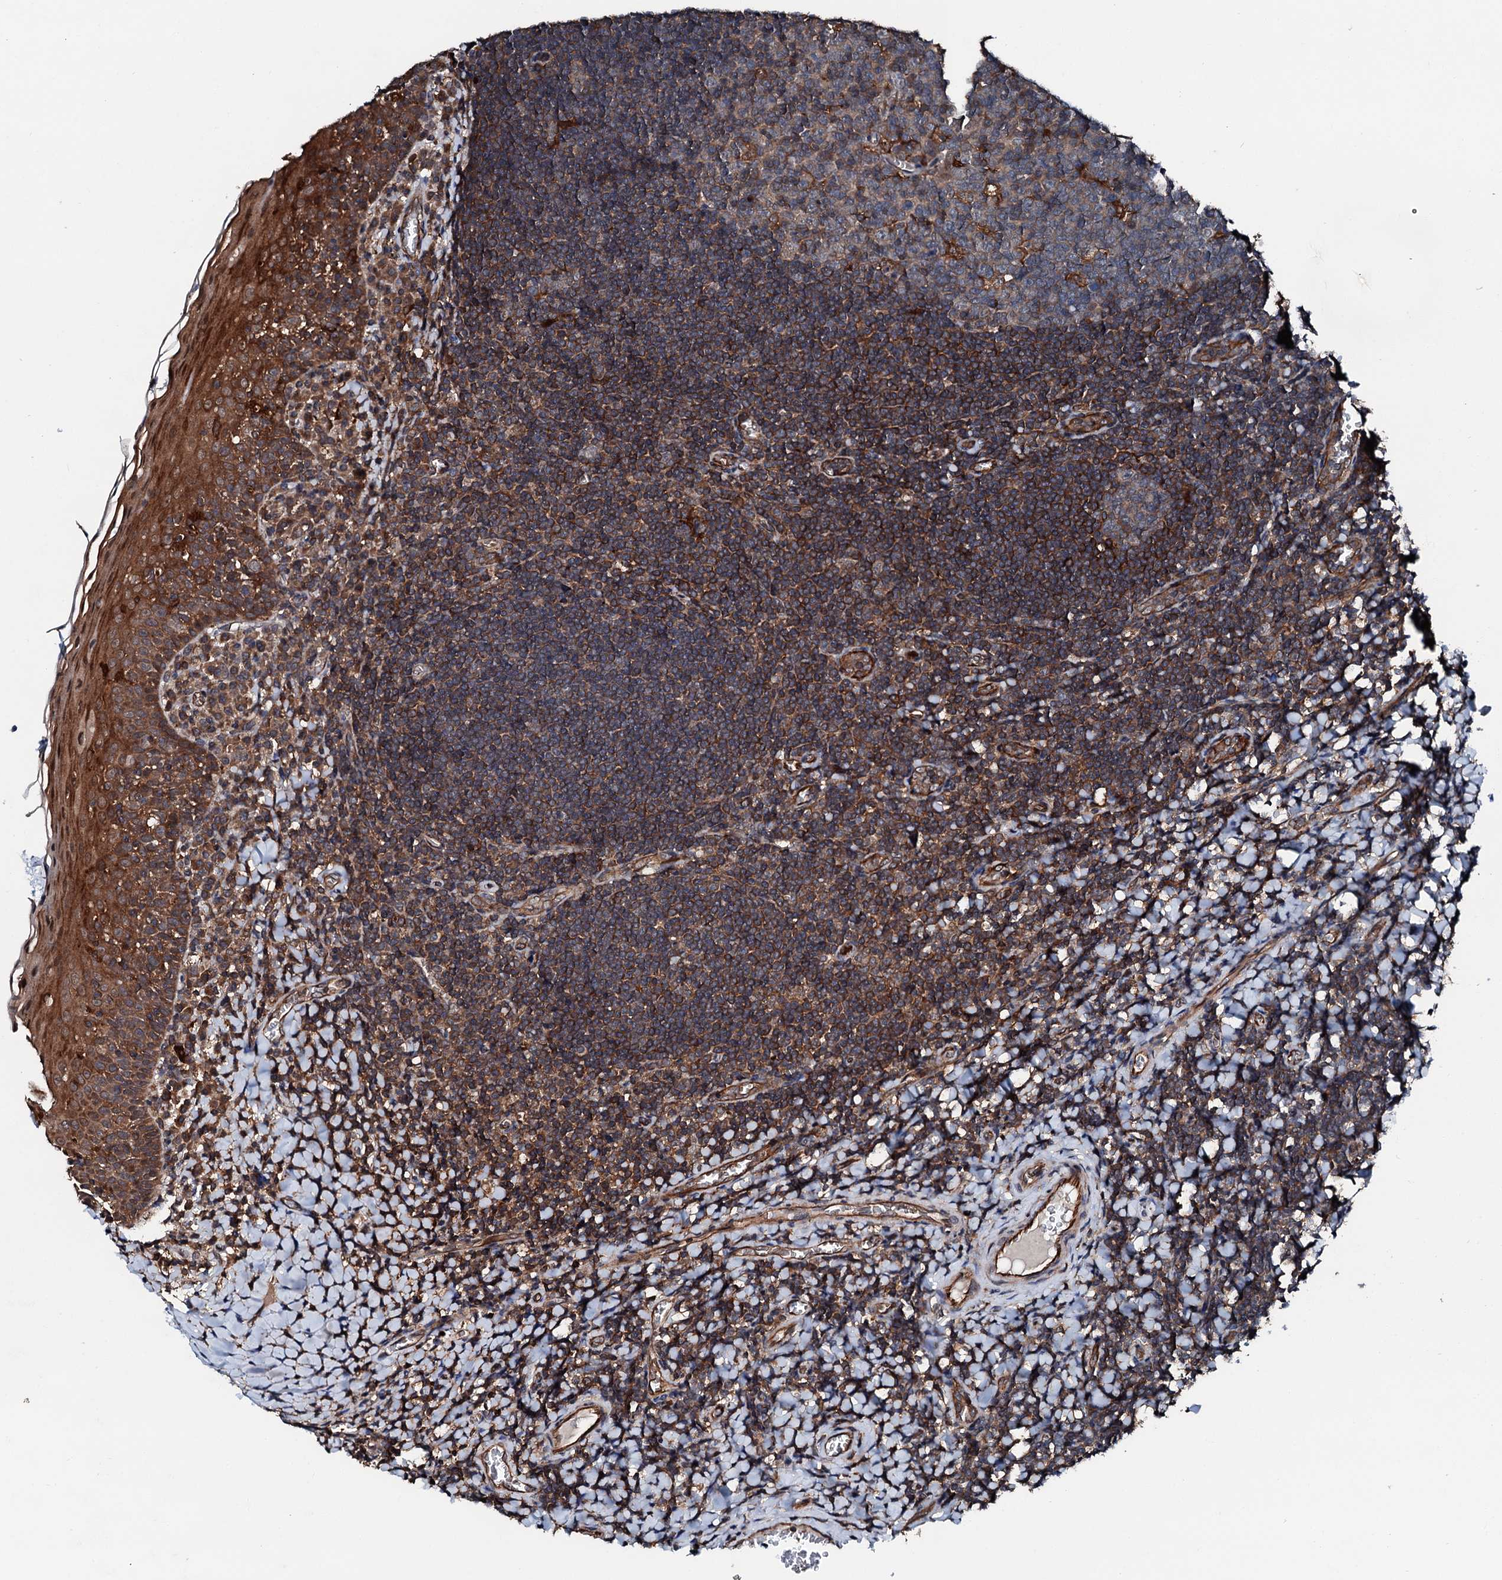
{"staining": {"intensity": "moderate", "quantity": "<25%", "location": "cytoplasmic/membranous"}, "tissue": "tonsil", "cell_type": "Germinal center cells", "image_type": "normal", "snomed": [{"axis": "morphology", "description": "Normal tissue, NOS"}, {"axis": "topography", "description": "Tonsil"}], "caption": "A brown stain highlights moderate cytoplasmic/membranous expression of a protein in germinal center cells of unremarkable tonsil.", "gene": "FGD4", "patient": {"sex": "male", "age": 27}}